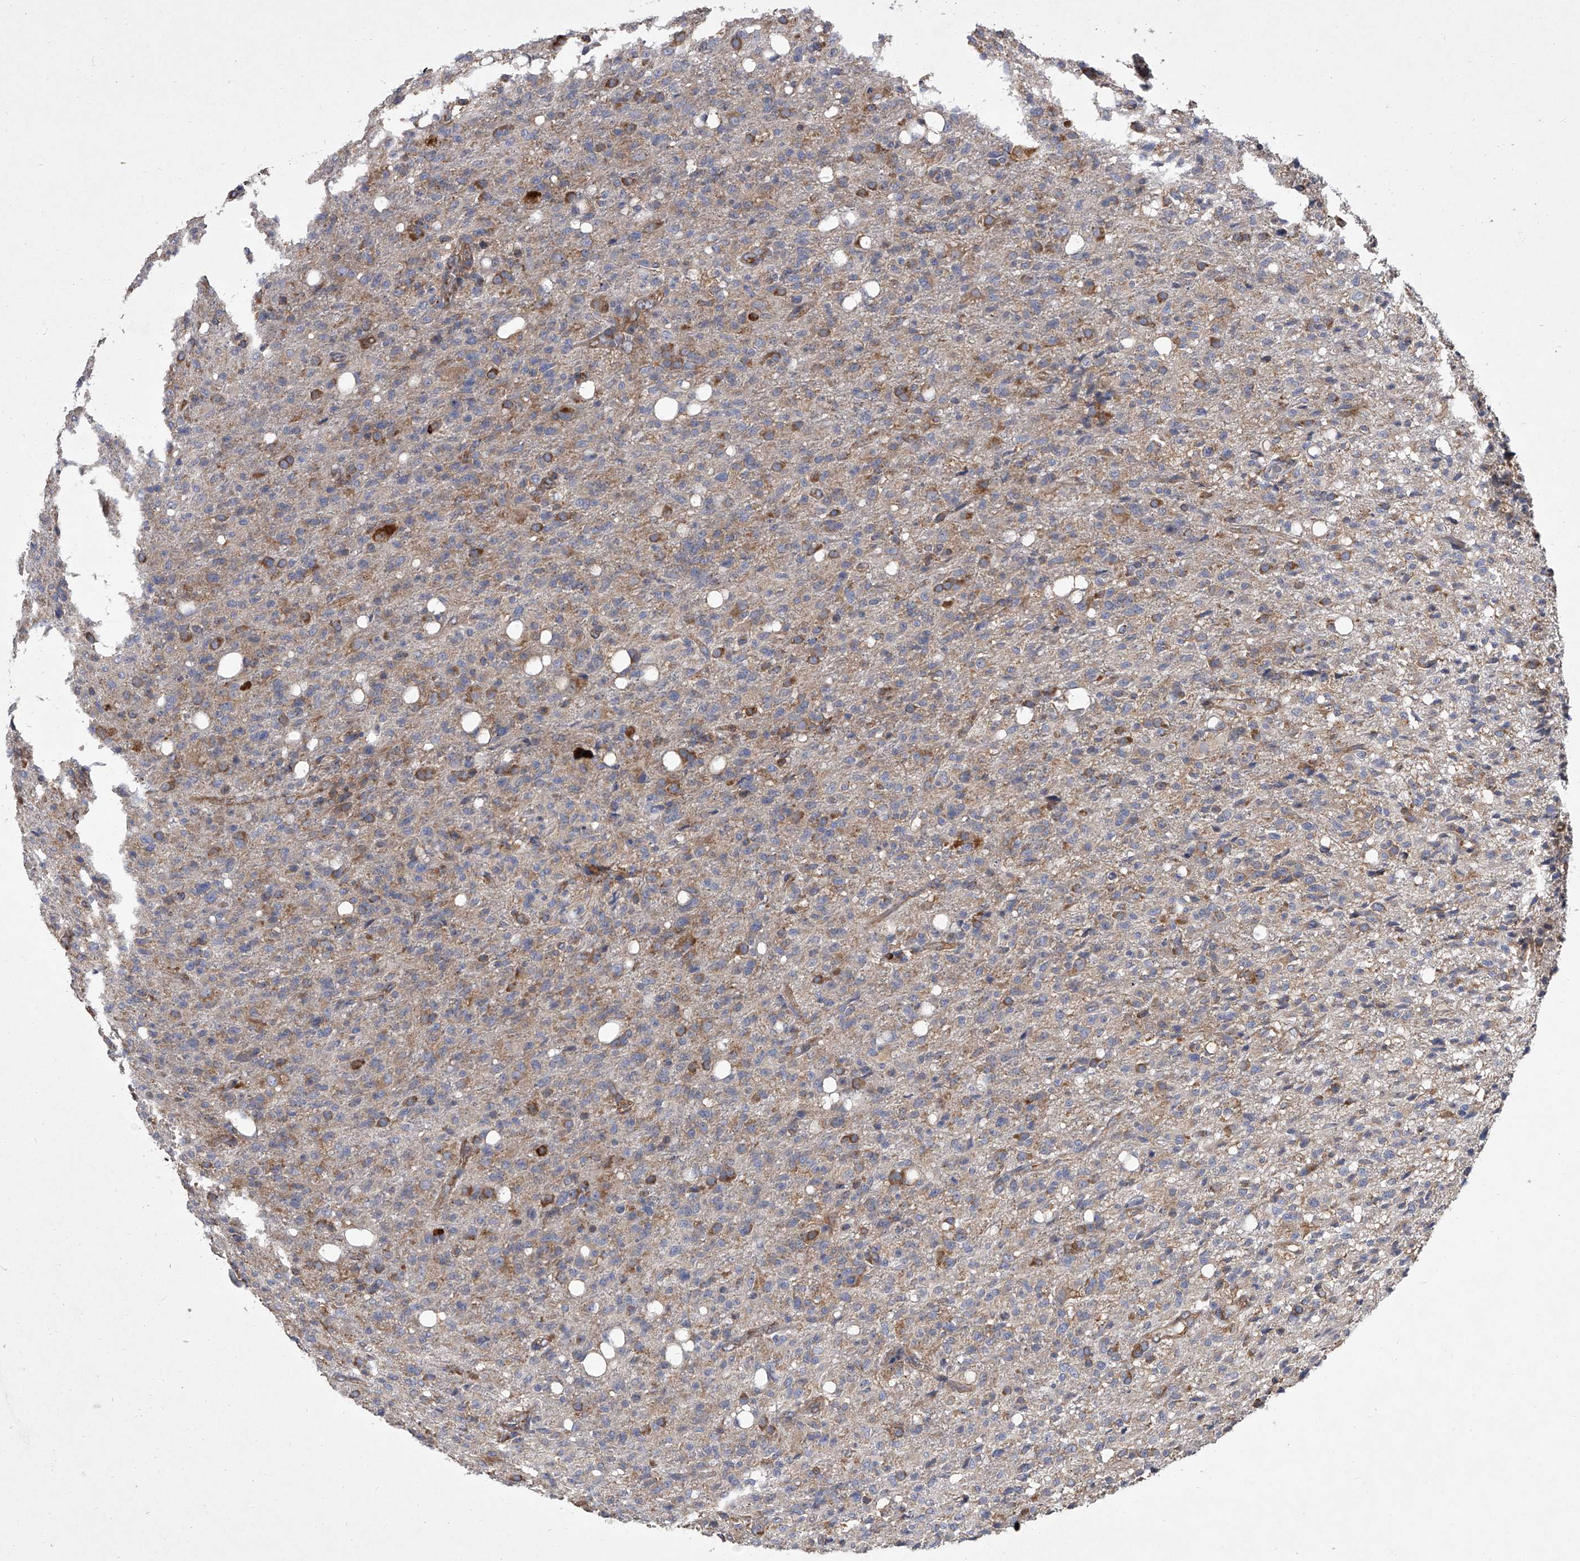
{"staining": {"intensity": "moderate", "quantity": "<25%", "location": "cytoplasmic/membranous"}, "tissue": "glioma", "cell_type": "Tumor cells", "image_type": "cancer", "snomed": [{"axis": "morphology", "description": "Glioma, malignant, High grade"}, {"axis": "topography", "description": "Brain"}], "caption": "This is an image of immunohistochemistry staining of glioma, which shows moderate staining in the cytoplasmic/membranous of tumor cells.", "gene": "EIF2S2", "patient": {"sex": "female", "age": 57}}